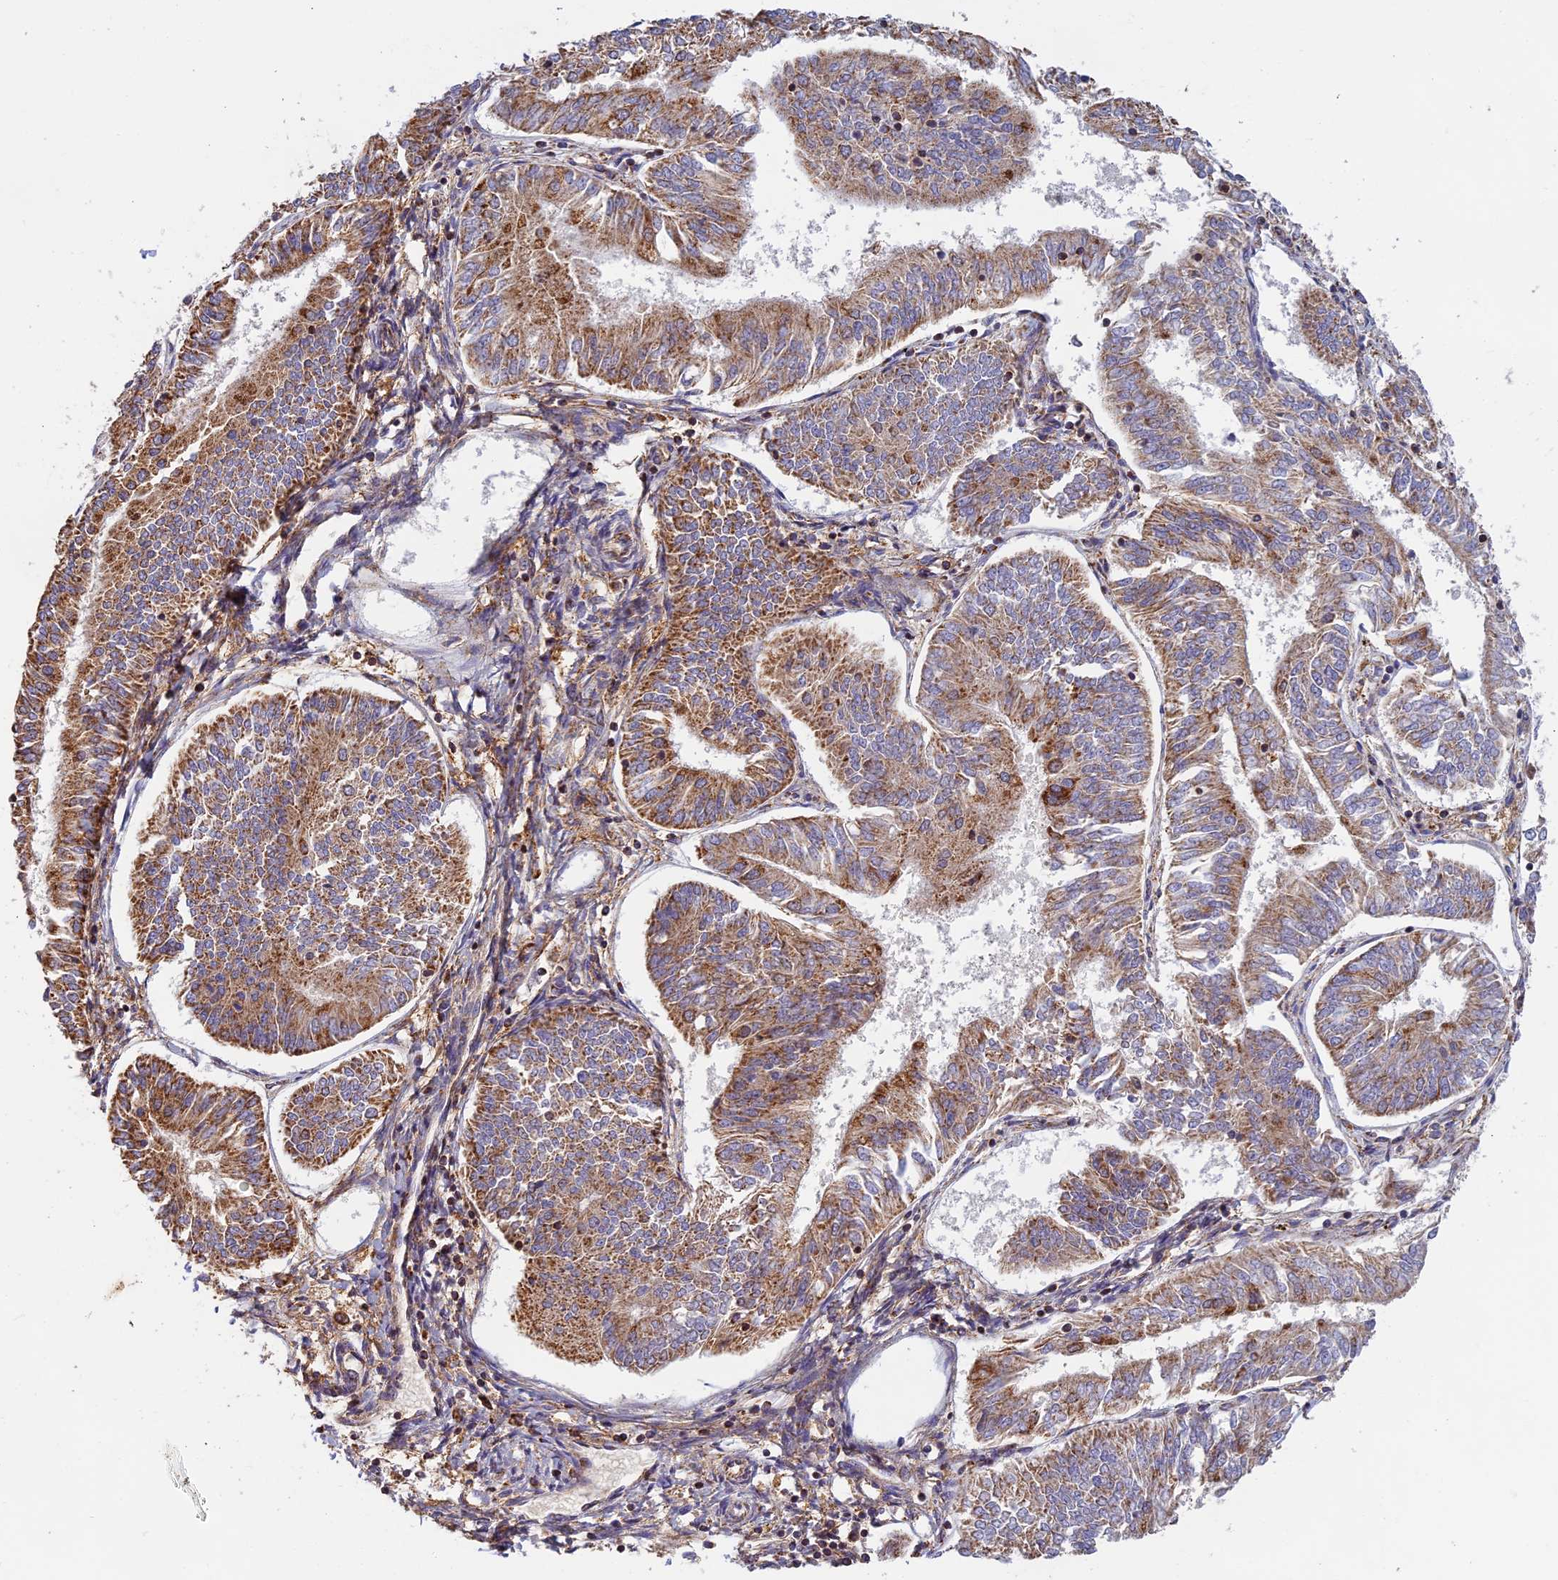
{"staining": {"intensity": "moderate", "quantity": ">75%", "location": "cytoplasmic/membranous"}, "tissue": "endometrial cancer", "cell_type": "Tumor cells", "image_type": "cancer", "snomed": [{"axis": "morphology", "description": "Adenocarcinoma, NOS"}, {"axis": "topography", "description": "Endometrium"}], "caption": "The photomicrograph reveals a brown stain indicating the presence of a protein in the cytoplasmic/membranous of tumor cells in endometrial cancer (adenocarcinoma).", "gene": "EDAR", "patient": {"sex": "female", "age": 58}}